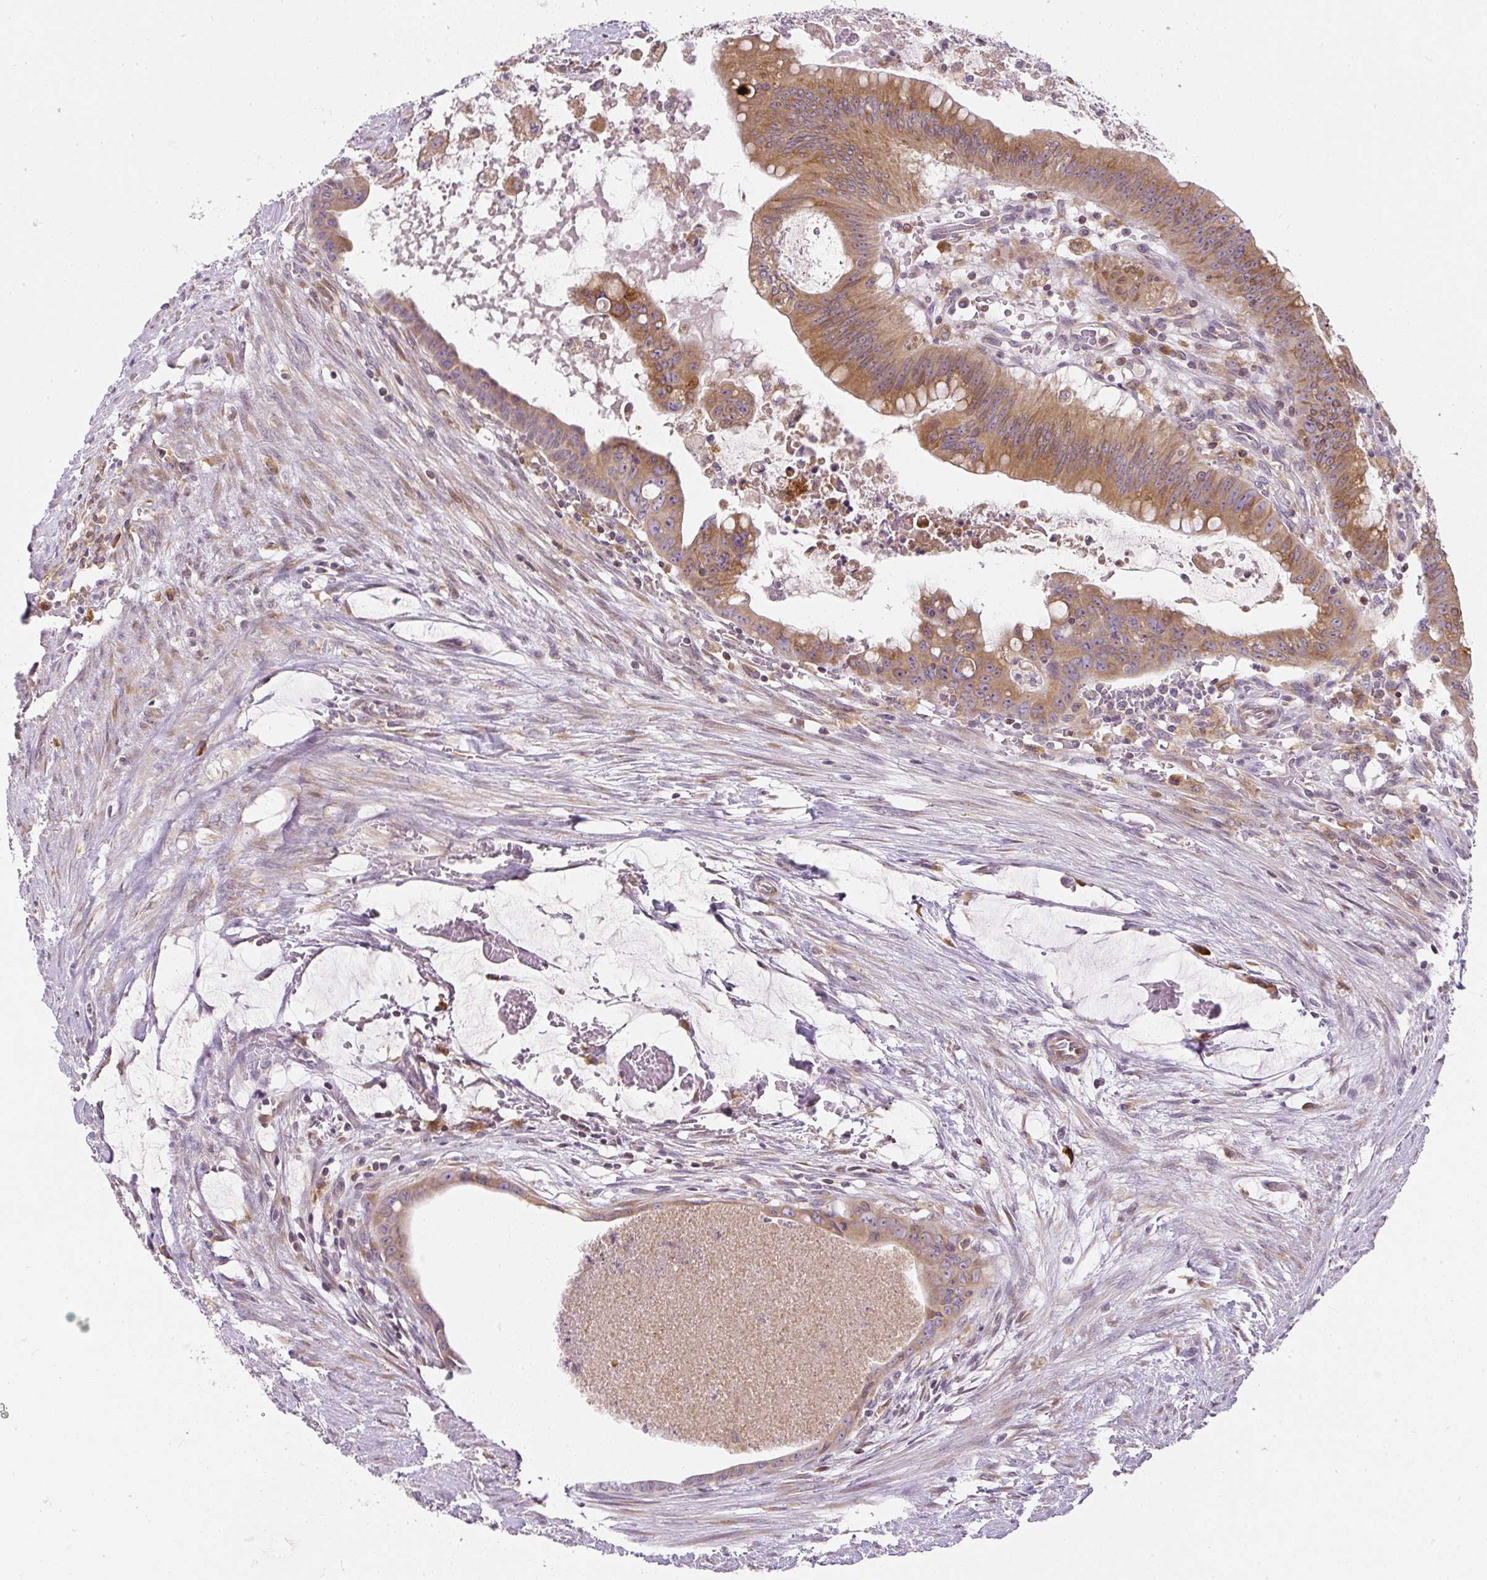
{"staining": {"intensity": "moderate", "quantity": ">75%", "location": "cytoplasmic/membranous"}, "tissue": "colorectal cancer", "cell_type": "Tumor cells", "image_type": "cancer", "snomed": [{"axis": "morphology", "description": "Adenocarcinoma, NOS"}, {"axis": "topography", "description": "Rectum"}], "caption": "A high-resolution micrograph shows IHC staining of colorectal cancer (adenocarcinoma), which demonstrates moderate cytoplasmic/membranous positivity in approximately >75% of tumor cells.", "gene": "CYP20A1", "patient": {"sex": "male", "age": 78}}